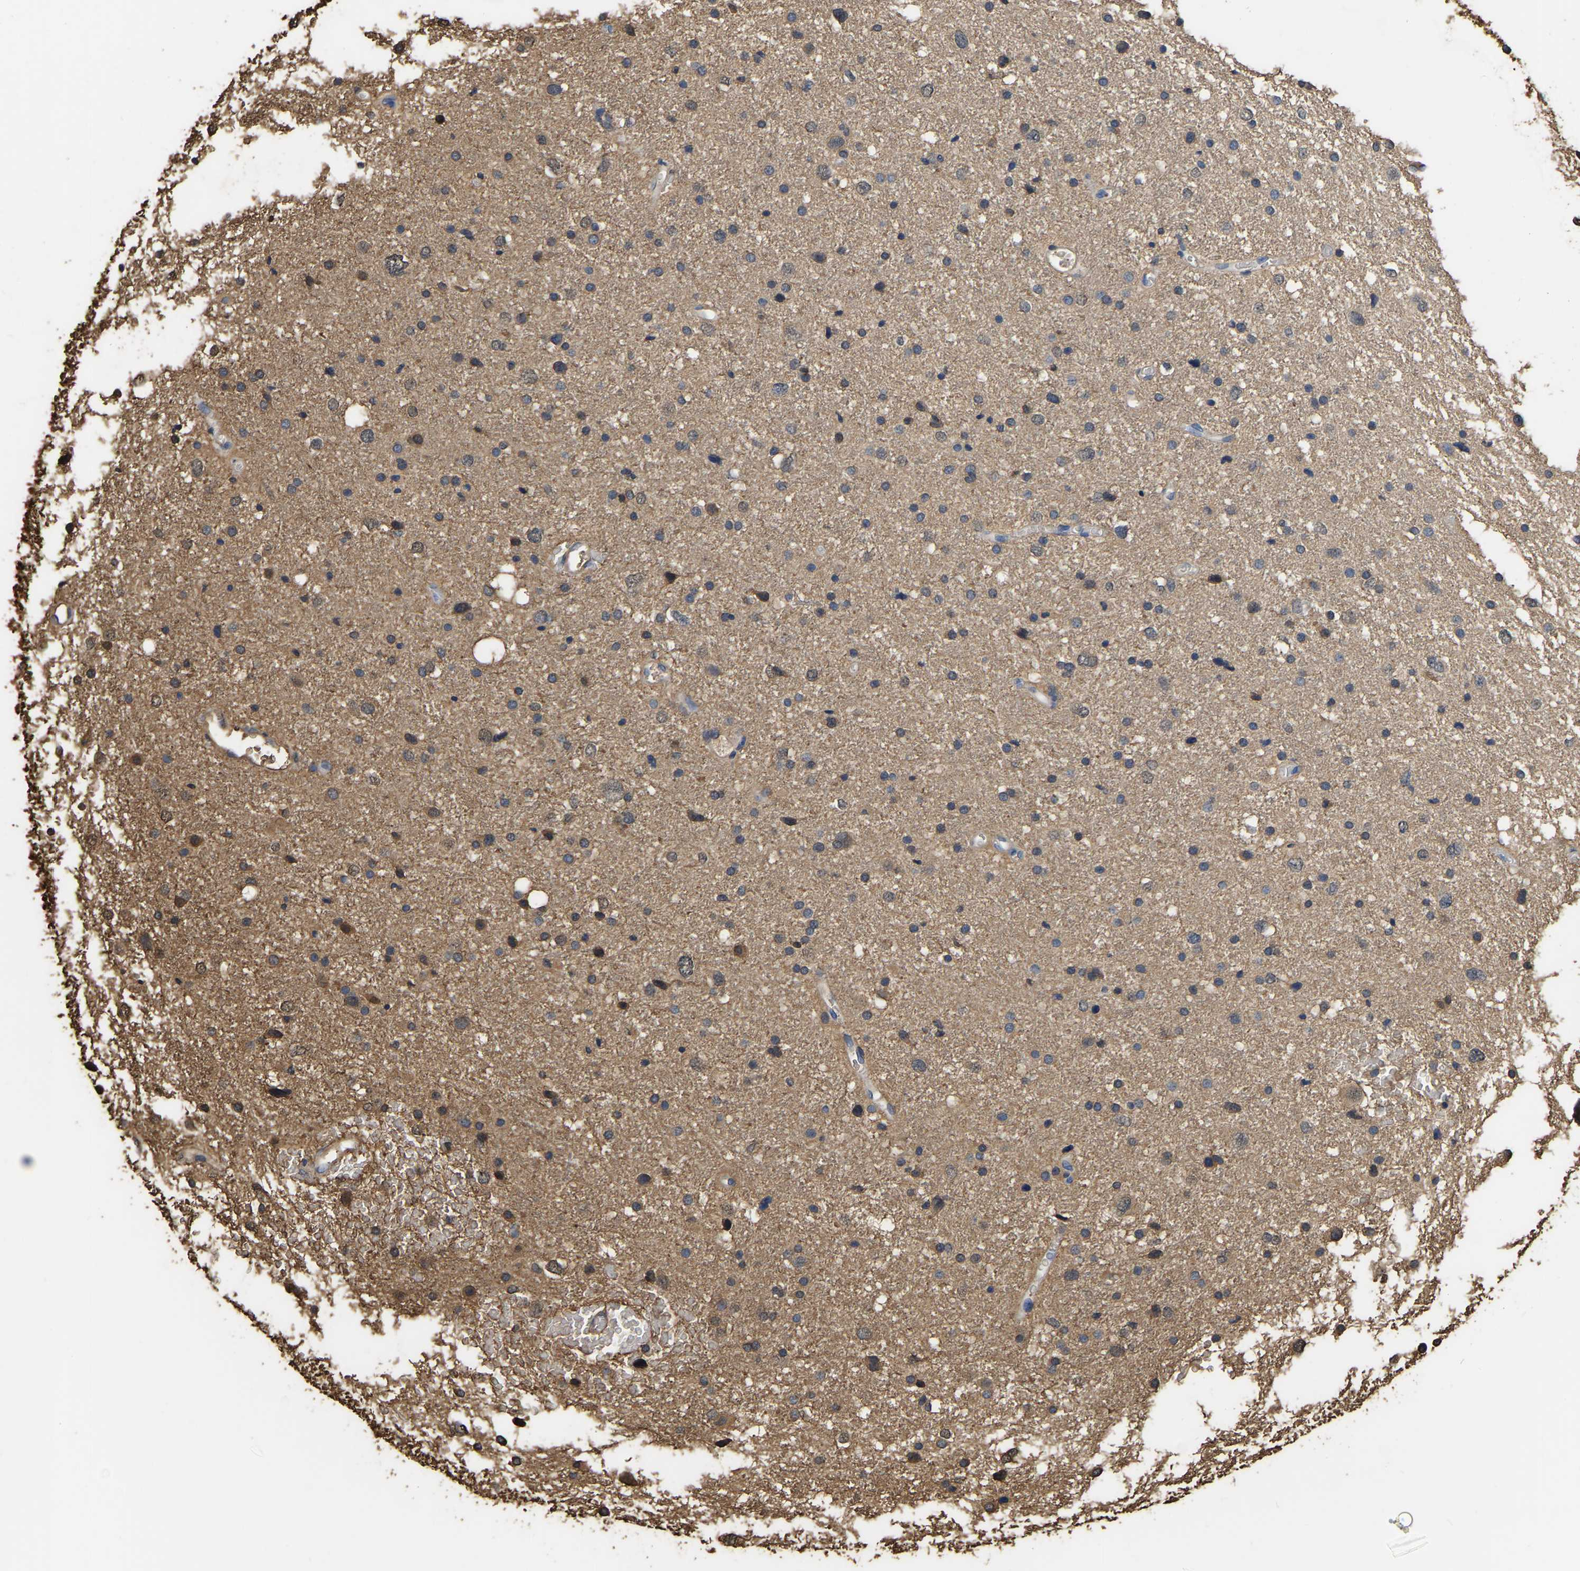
{"staining": {"intensity": "weak", "quantity": ">75%", "location": "cytoplasmic/membranous"}, "tissue": "glioma", "cell_type": "Tumor cells", "image_type": "cancer", "snomed": [{"axis": "morphology", "description": "Glioma, malignant, Low grade"}, {"axis": "topography", "description": "Brain"}], "caption": "Protein staining reveals weak cytoplasmic/membranous positivity in about >75% of tumor cells in malignant low-grade glioma.", "gene": "LDHB", "patient": {"sex": "female", "age": 37}}